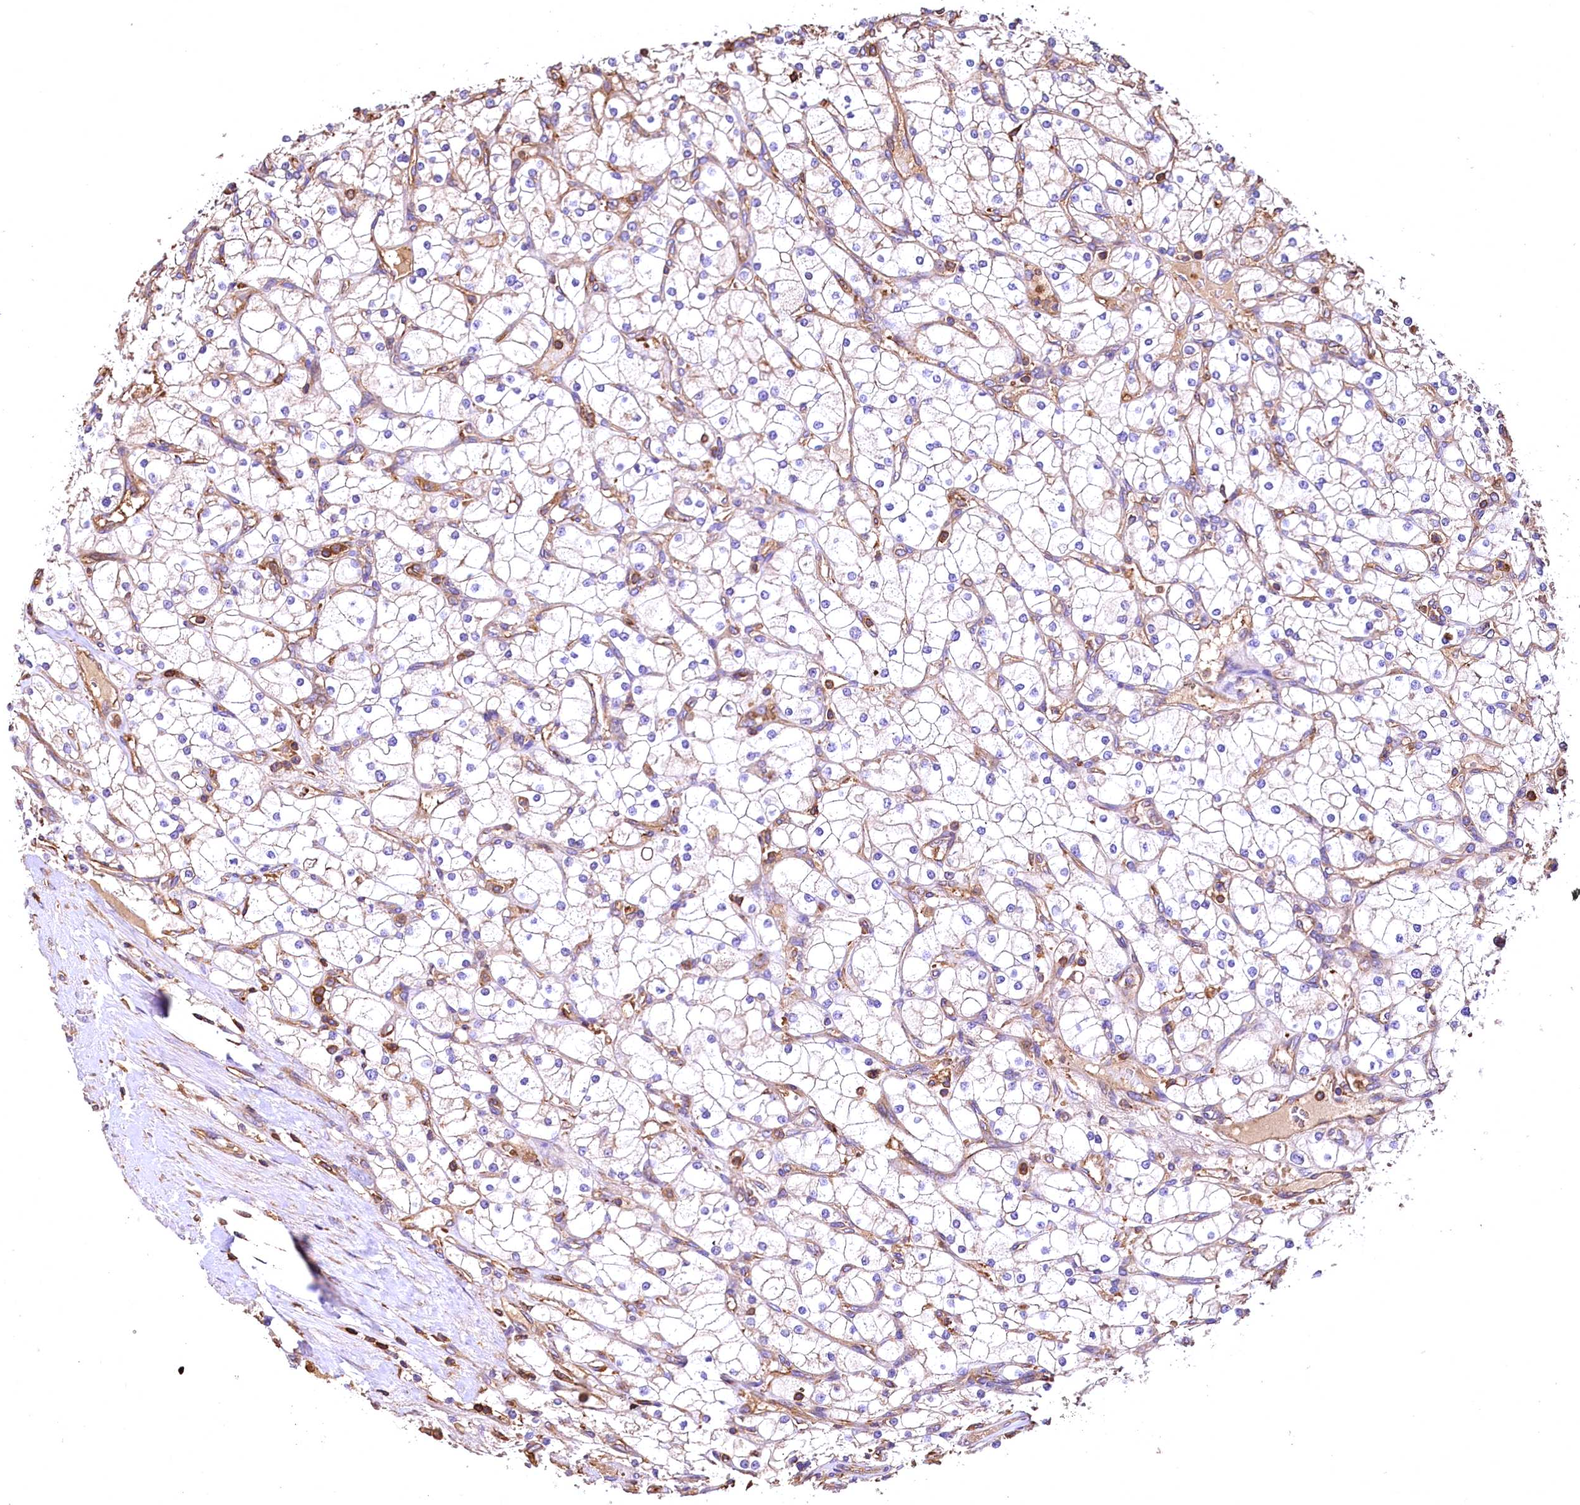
{"staining": {"intensity": "negative", "quantity": "none", "location": "none"}, "tissue": "renal cancer", "cell_type": "Tumor cells", "image_type": "cancer", "snomed": [{"axis": "morphology", "description": "Adenocarcinoma, NOS"}, {"axis": "topography", "description": "Kidney"}], "caption": "Tumor cells show no significant protein positivity in renal adenocarcinoma. (IHC, brightfield microscopy, high magnification).", "gene": "RARS2", "patient": {"sex": "male", "age": 80}}